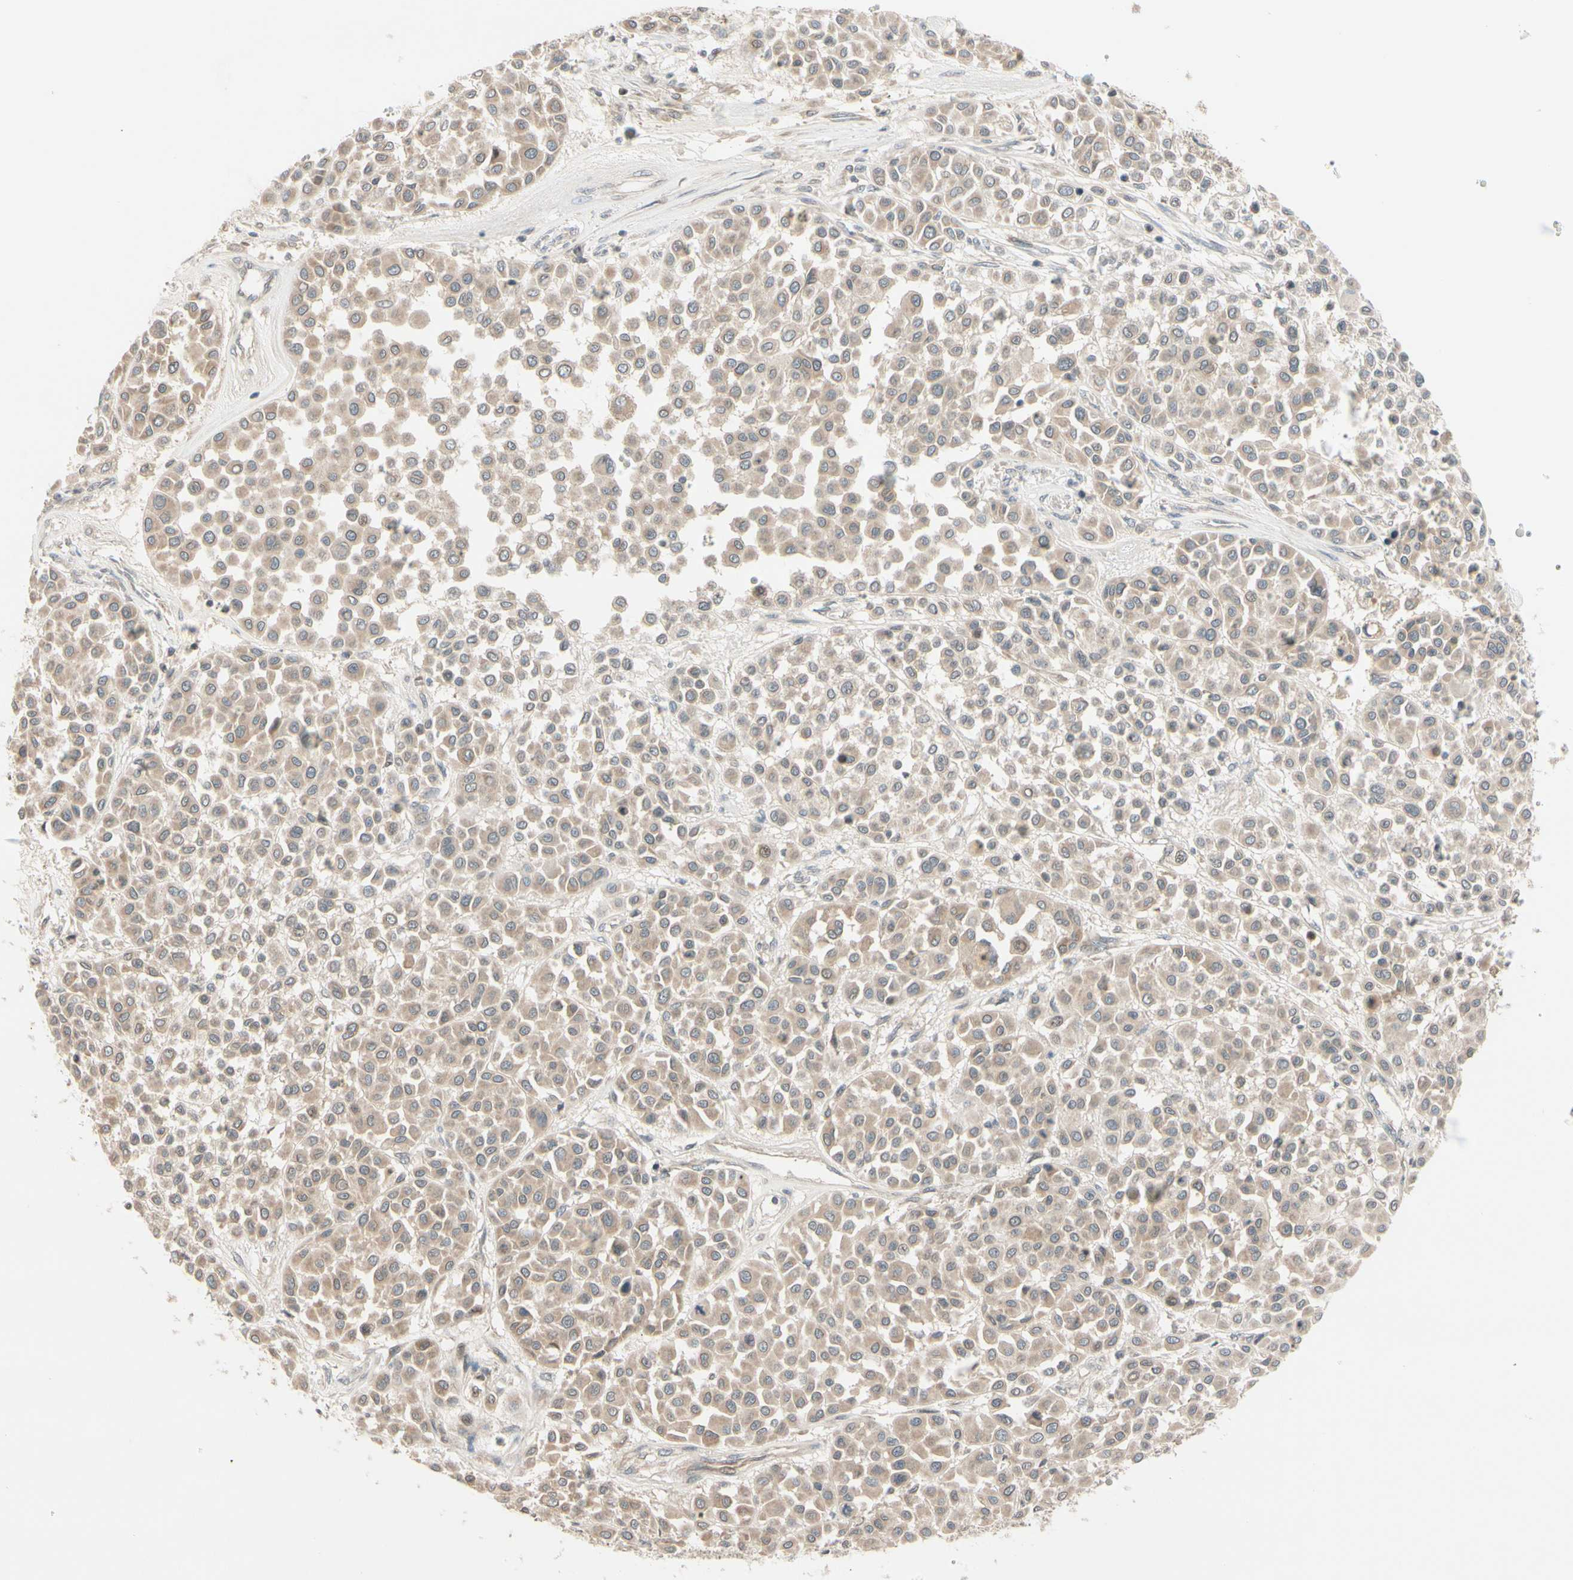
{"staining": {"intensity": "weak", "quantity": ">75%", "location": "cytoplasmic/membranous"}, "tissue": "melanoma", "cell_type": "Tumor cells", "image_type": "cancer", "snomed": [{"axis": "morphology", "description": "Malignant melanoma, Metastatic site"}, {"axis": "topography", "description": "Soft tissue"}], "caption": "This histopathology image shows immunohistochemistry staining of human malignant melanoma (metastatic site), with low weak cytoplasmic/membranous positivity in about >75% of tumor cells.", "gene": "FGF10", "patient": {"sex": "male", "age": 41}}